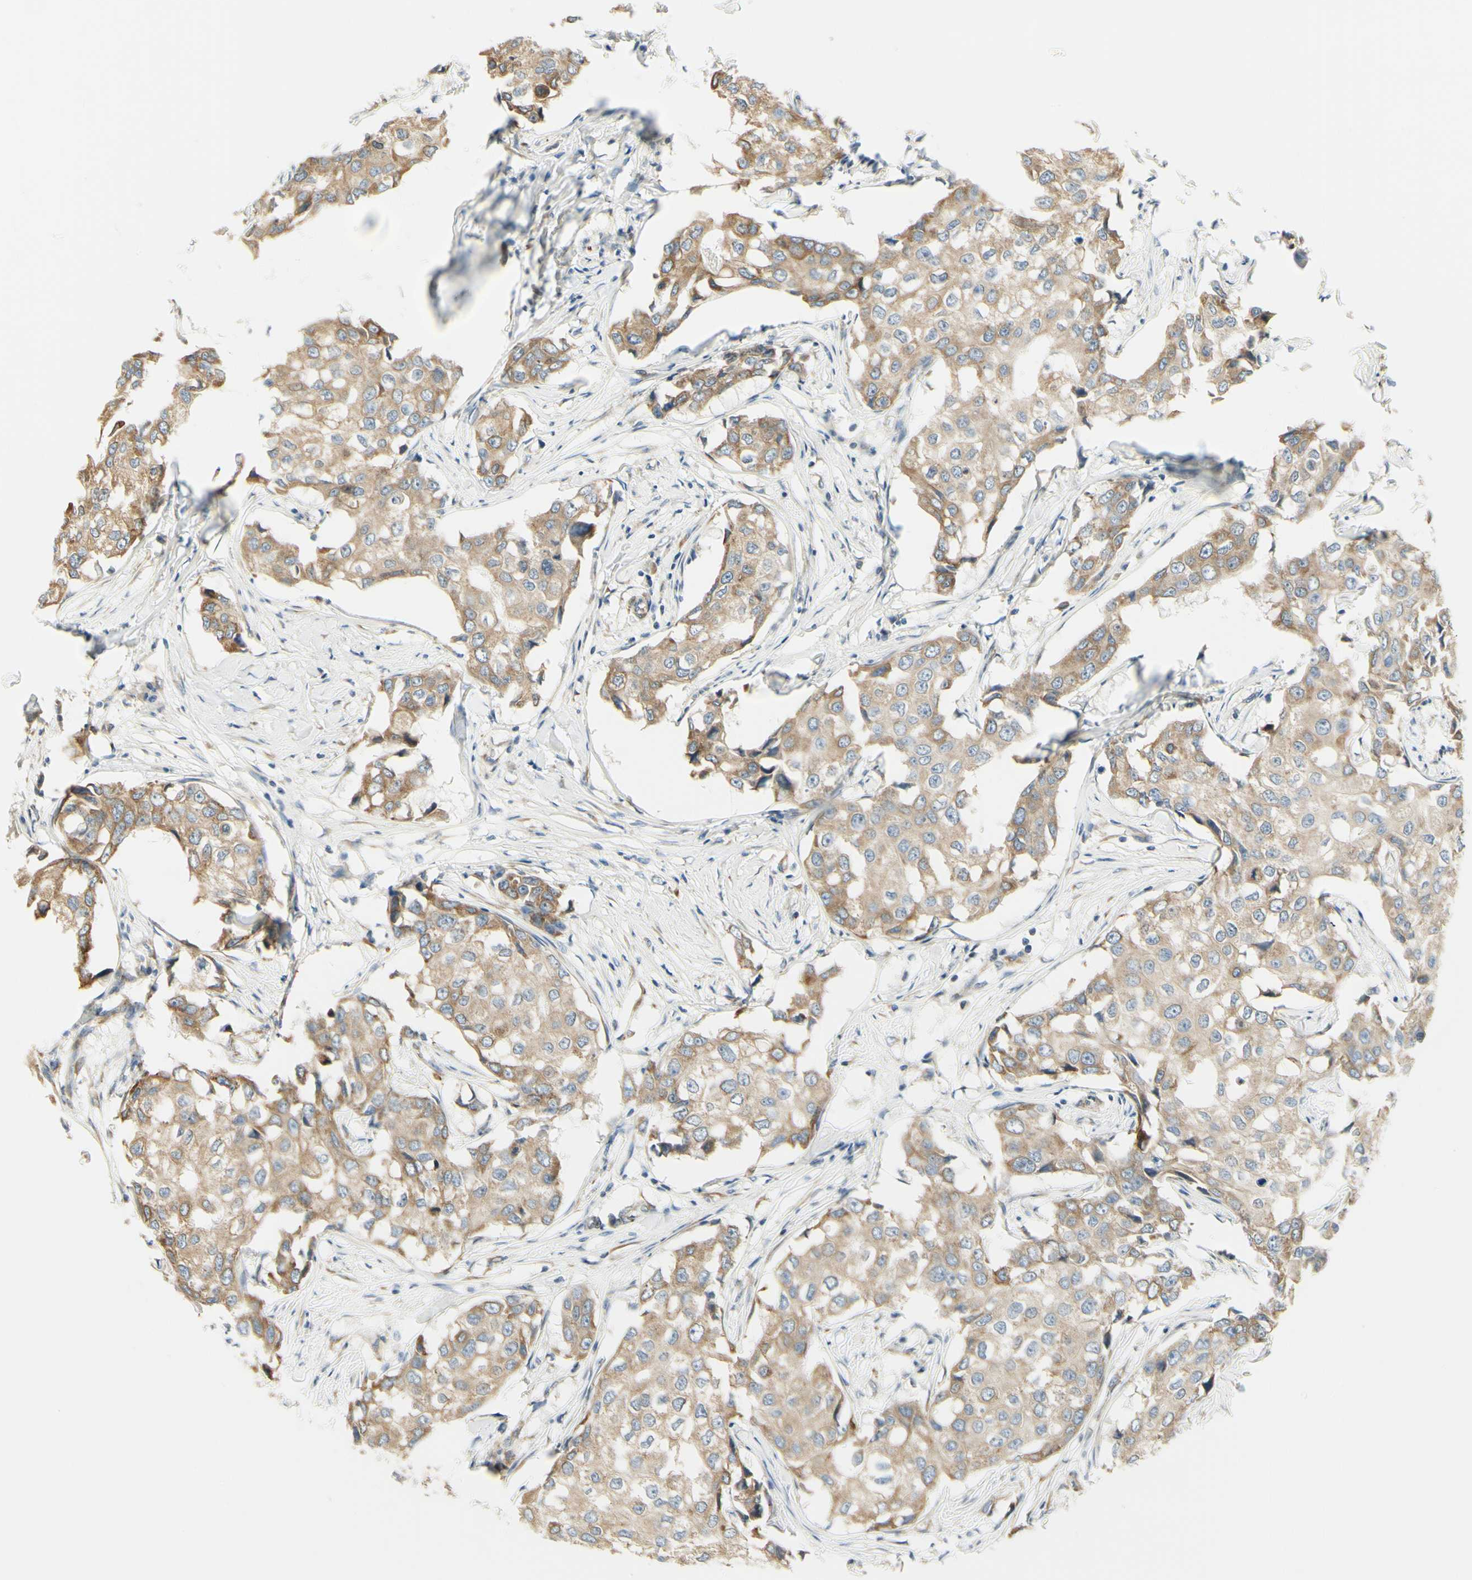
{"staining": {"intensity": "weak", "quantity": ">75%", "location": "cytoplasmic/membranous"}, "tissue": "breast cancer", "cell_type": "Tumor cells", "image_type": "cancer", "snomed": [{"axis": "morphology", "description": "Duct carcinoma"}, {"axis": "topography", "description": "Breast"}], "caption": "A brown stain labels weak cytoplasmic/membranous staining of a protein in breast infiltrating ductal carcinoma tumor cells.", "gene": "IGDCC4", "patient": {"sex": "female", "age": 27}}